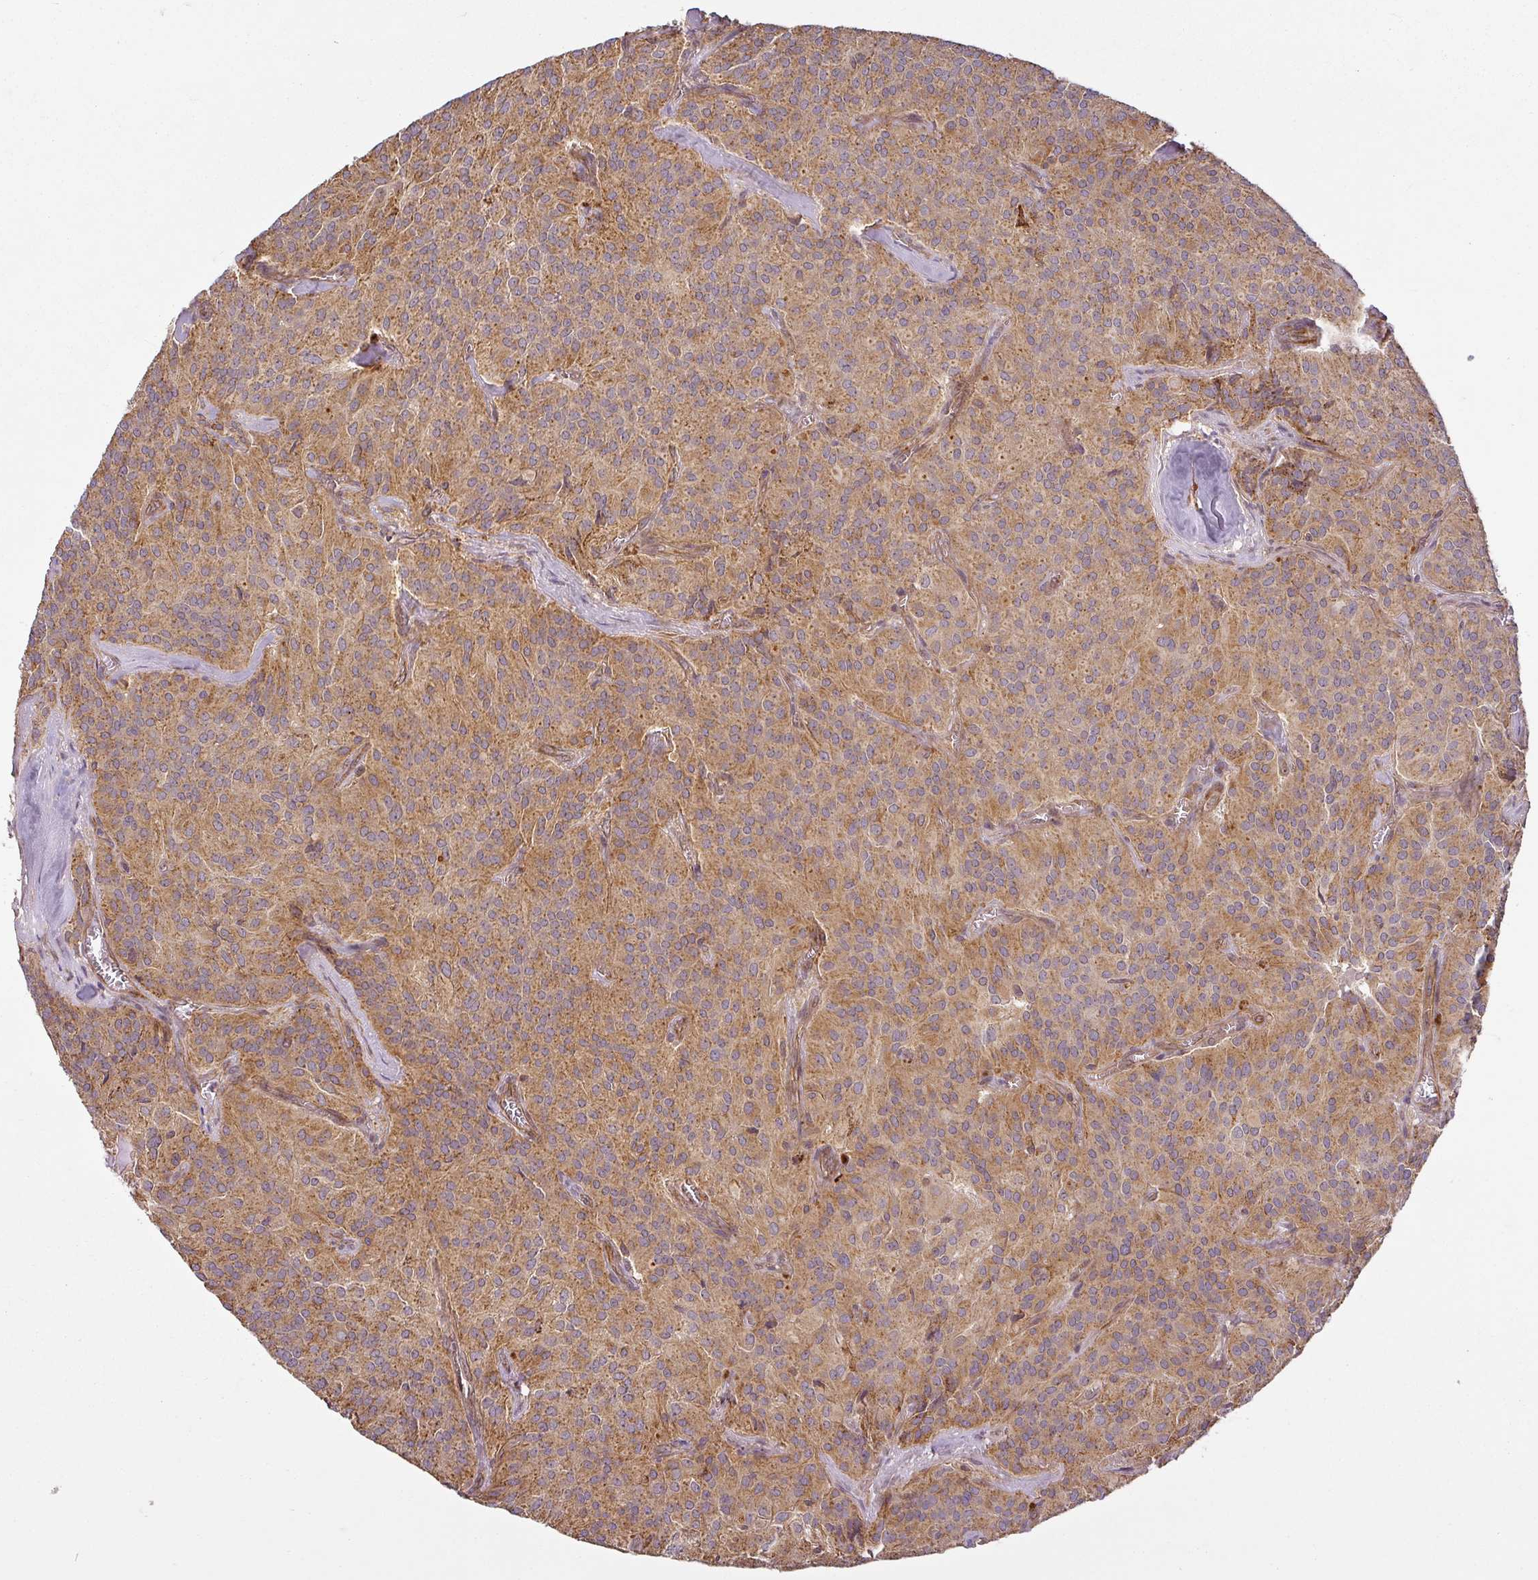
{"staining": {"intensity": "moderate", "quantity": ">75%", "location": "cytoplasmic/membranous"}, "tissue": "glioma", "cell_type": "Tumor cells", "image_type": "cancer", "snomed": [{"axis": "morphology", "description": "Glioma, malignant, Low grade"}, {"axis": "topography", "description": "Brain"}], "caption": "Glioma tissue shows moderate cytoplasmic/membranous expression in approximately >75% of tumor cells", "gene": "DIMT1", "patient": {"sex": "male", "age": 42}}